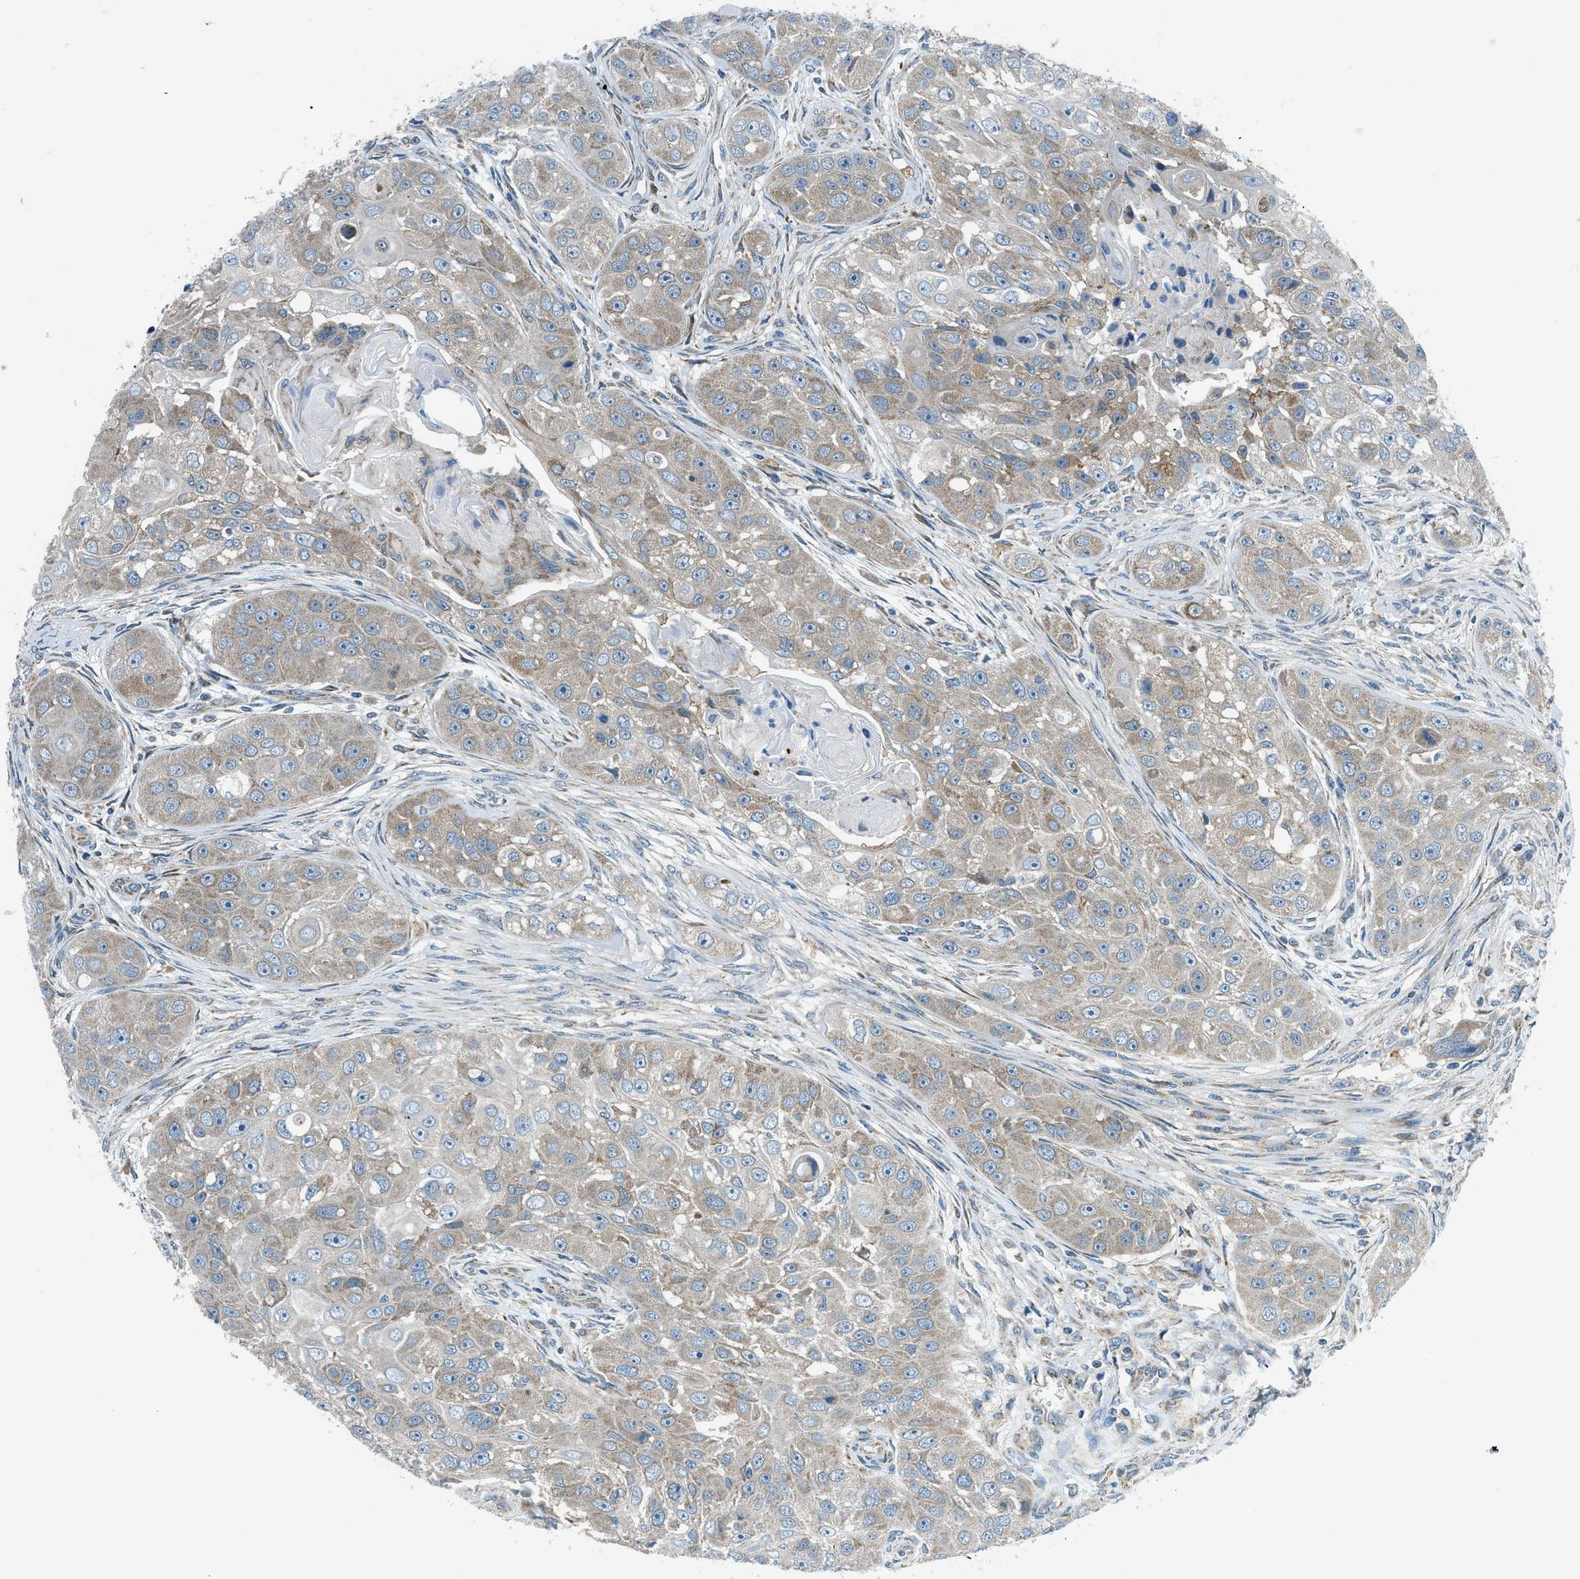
{"staining": {"intensity": "weak", "quantity": ">75%", "location": "cytoplasmic/membranous"}, "tissue": "head and neck cancer", "cell_type": "Tumor cells", "image_type": "cancer", "snomed": [{"axis": "morphology", "description": "Normal tissue, NOS"}, {"axis": "morphology", "description": "Squamous cell carcinoma, NOS"}, {"axis": "topography", "description": "Skeletal muscle"}, {"axis": "topography", "description": "Head-Neck"}], "caption": "Weak cytoplasmic/membranous protein positivity is present in approximately >75% of tumor cells in head and neck cancer.", "gene": "PIGG", "patient": {"sex": "male", "age": 51}}